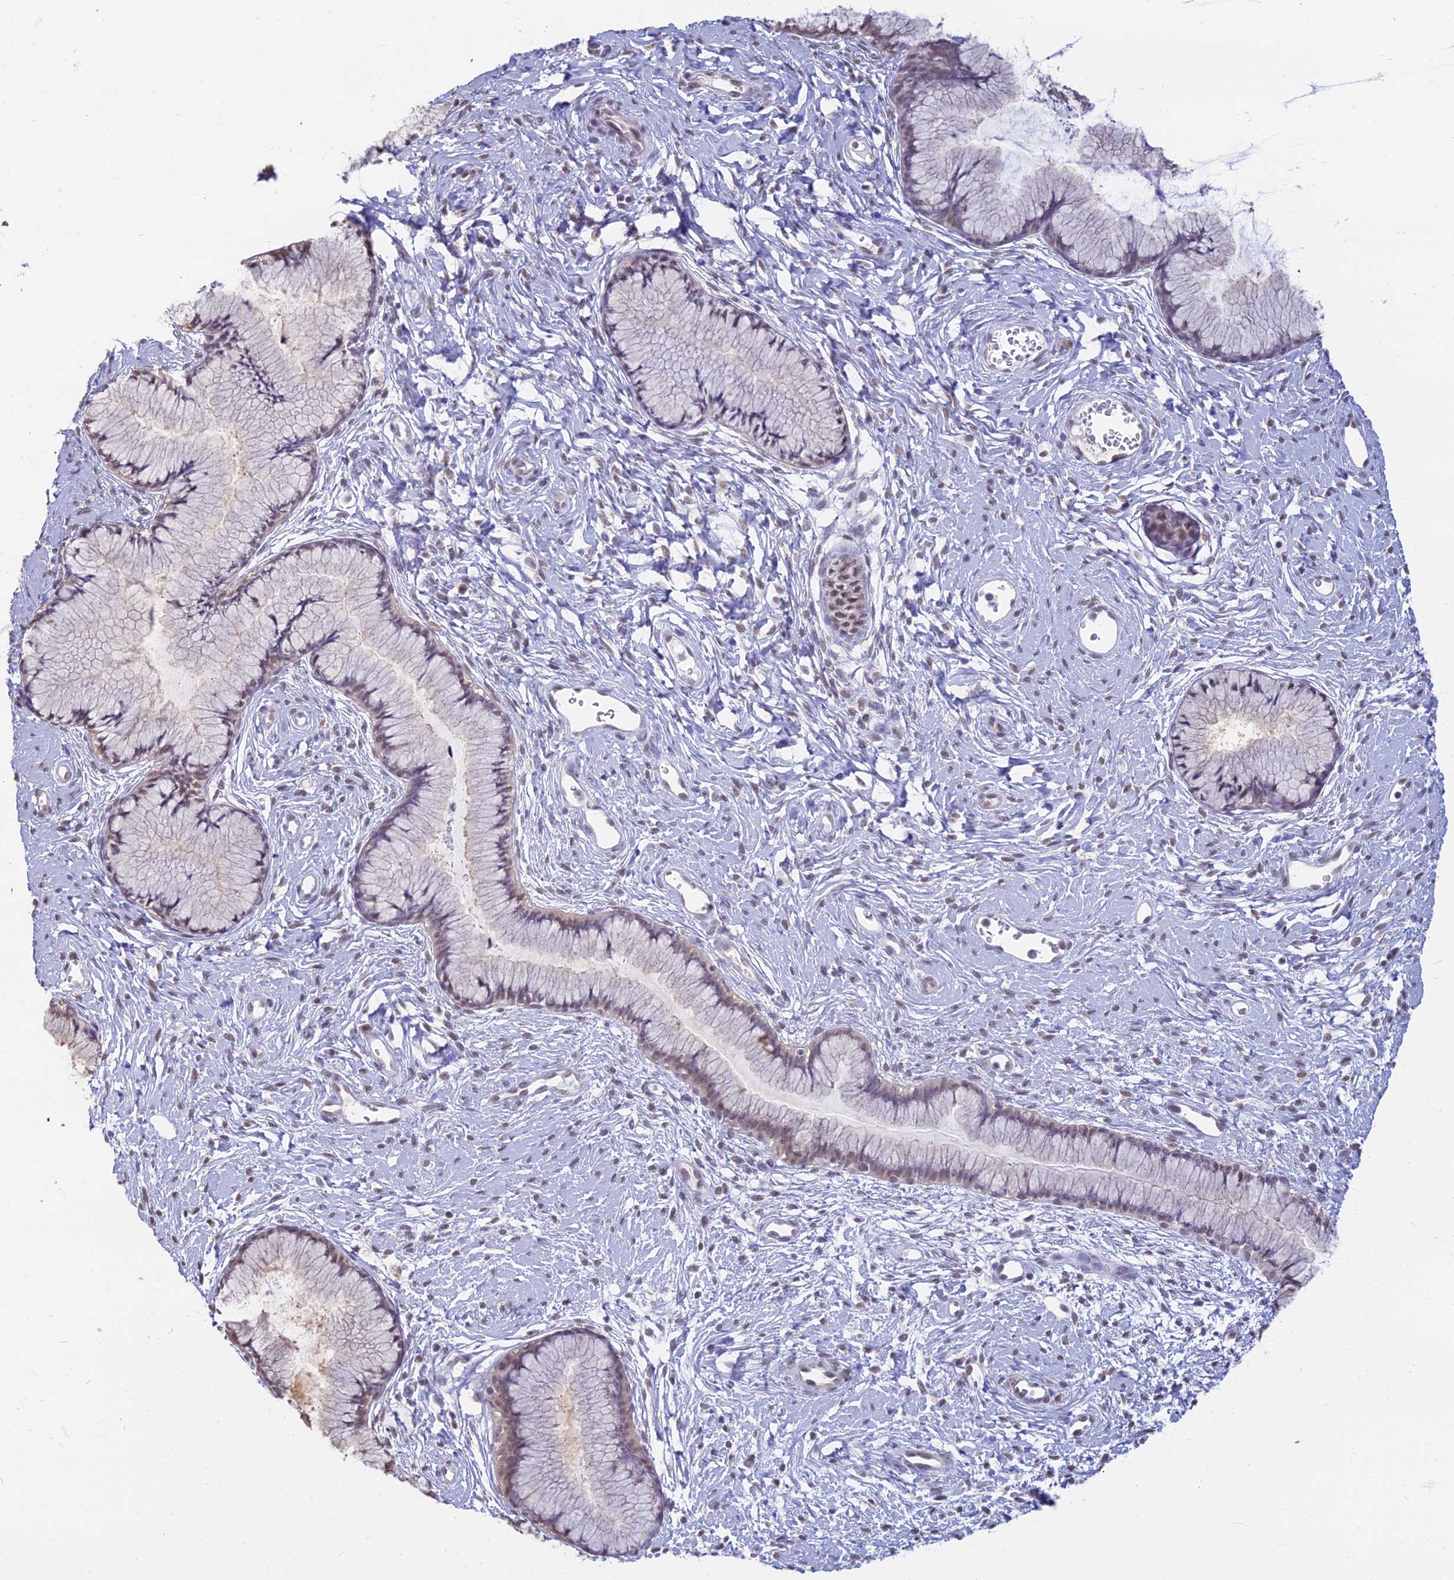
{"staining": {"intensity": "weak", "quantity": "25%-75%", "location": "nuclear"}, "tissue": "cervix", "cell_type": "Glandular cells", "image_type": "normal", "snomed": [{"axis": "morphology", "description": "Normal tissue, NOS"}, {"axis": "topography", "description": "Cervix"}], "caption": "Glandular cells exhibit low levels of weak nuclear expression in approximately 25%-75% of cells in unremarkable cervix. The staining is performed using DAB brown chromogen to label protein expression. The nuclei are counter-stained blue using hematoxylin.", "gene": "SRSF7", "patient": {"sex": "female", "age": 42}}